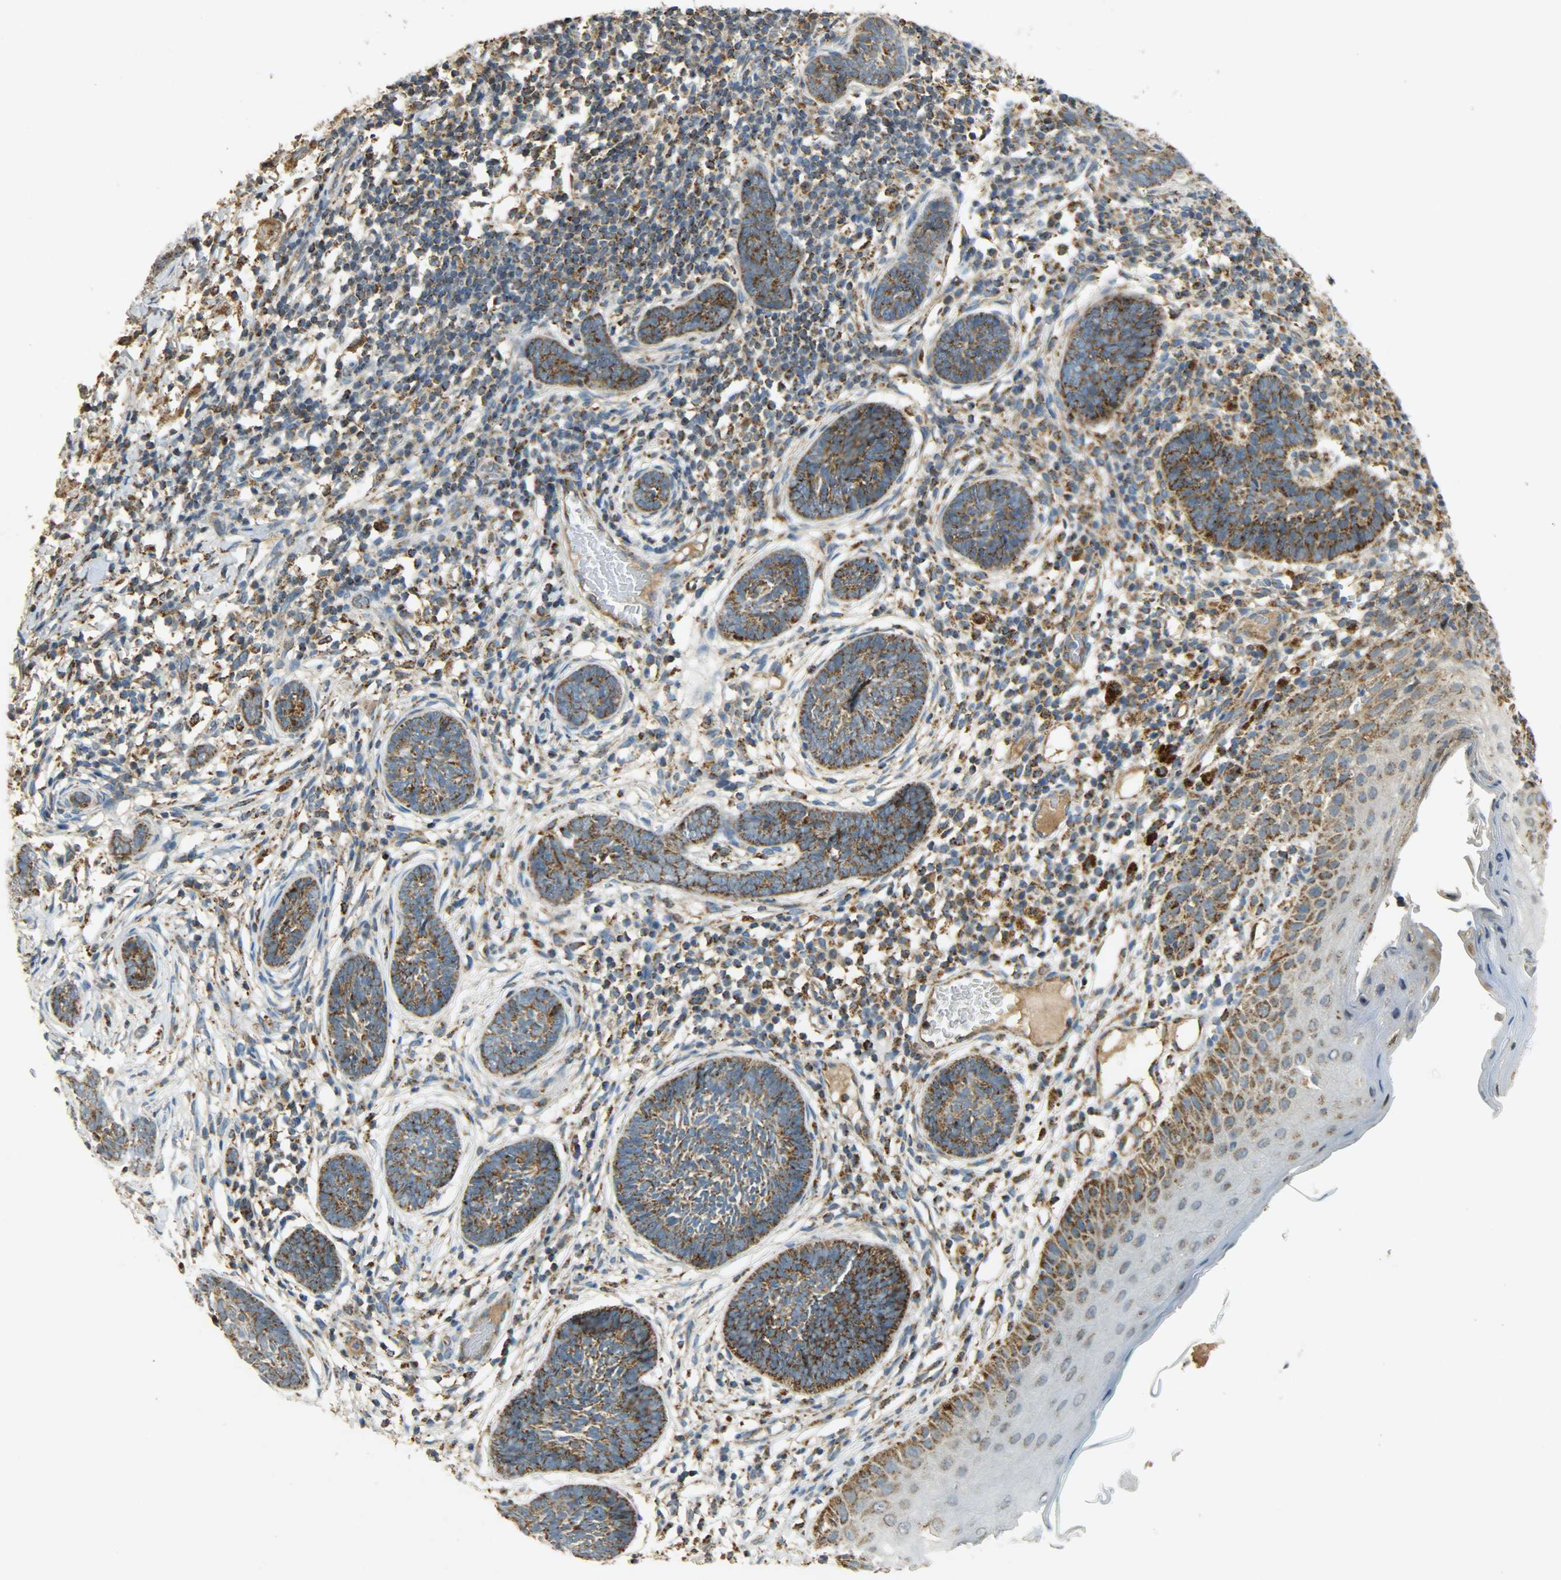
{"staining": {"intensity": "weak", "quantity": ">75%", "location": "cytoplasmic/membranous"}, "tissue": "skin cancer", "cell_type": "Tumor cells", "image_type": "cancer", "snomed": [{"axis": "morphology", "description": "Normal tissue, NOS"}, {"axis": "morphology", "description": "Basal cell carcinoma"}, {"axis": "topography", "description": "Skin"}], "caption": "This image exhibits immunohistochemistry staining of human skin cancer (basal cell carcinoma), with low weak cytoplasmic/membranous expression in approximately >75% of tumor cells.", "gene": "HDHD5", "patient": {"sex": "male", "age": 87}}